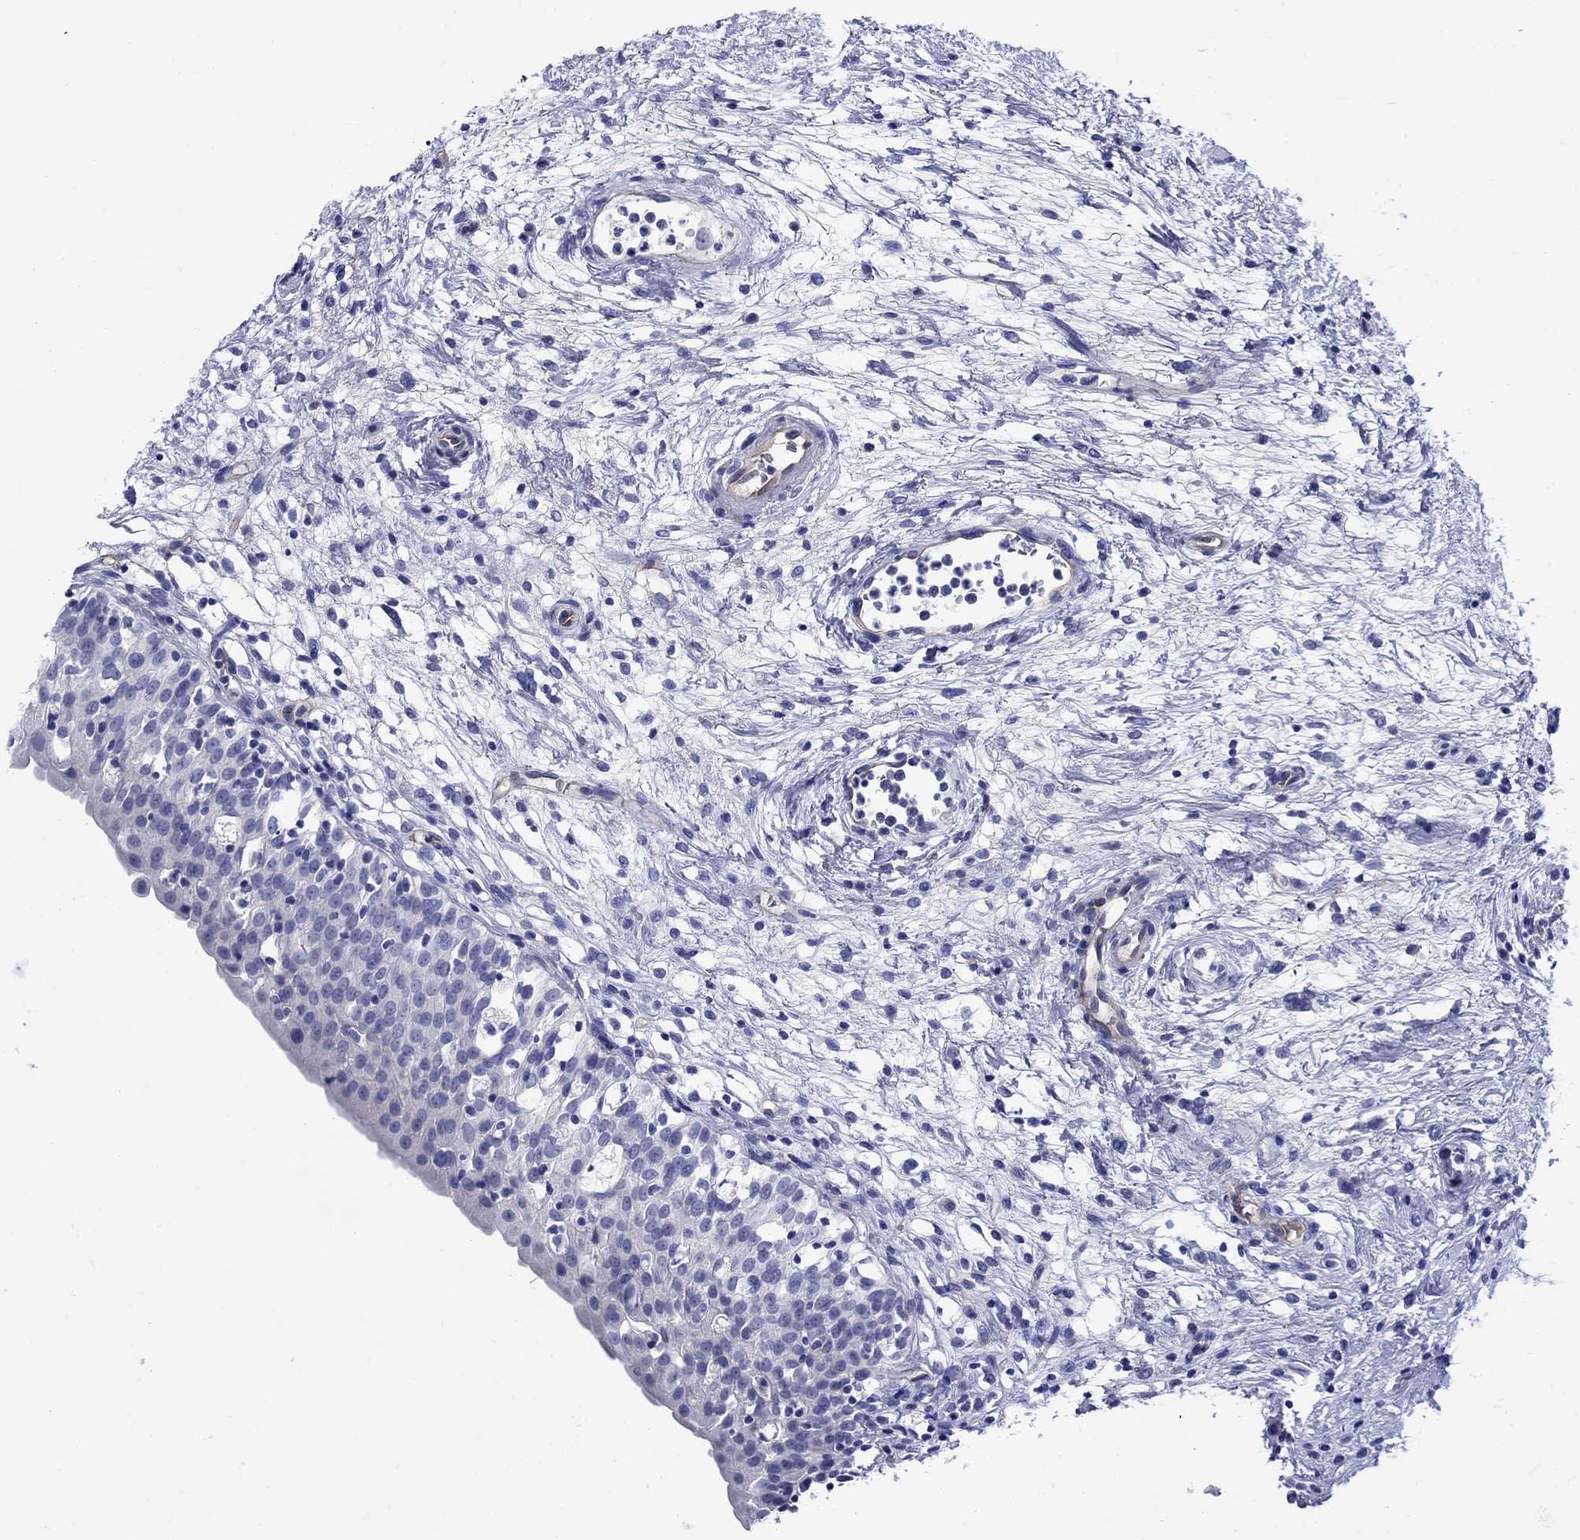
{"staining": {"intensity": "negative", "quantity": "none", "location": "none"}, "tissue": "urinary bladder", "cell_type": "Urothelial cells", "image_type": "normal", "snomed": [{"axis": "morphology", "description": "Normal tissue, NOS"}, {"axis": "topography", "description": "Urinary bladder"}], "caption": "DAB (3,3'-diaminobenzidine) immunohistochemical staining of normal human urinary bladder demonstrates no significant expression in urothelial cells. (Brightfield microscopy of DAB (3,3'-diaminobenzidine) IHC at high magnification).", "gene": "SMCP", "patient": {"sex": "male", "age": 76}}